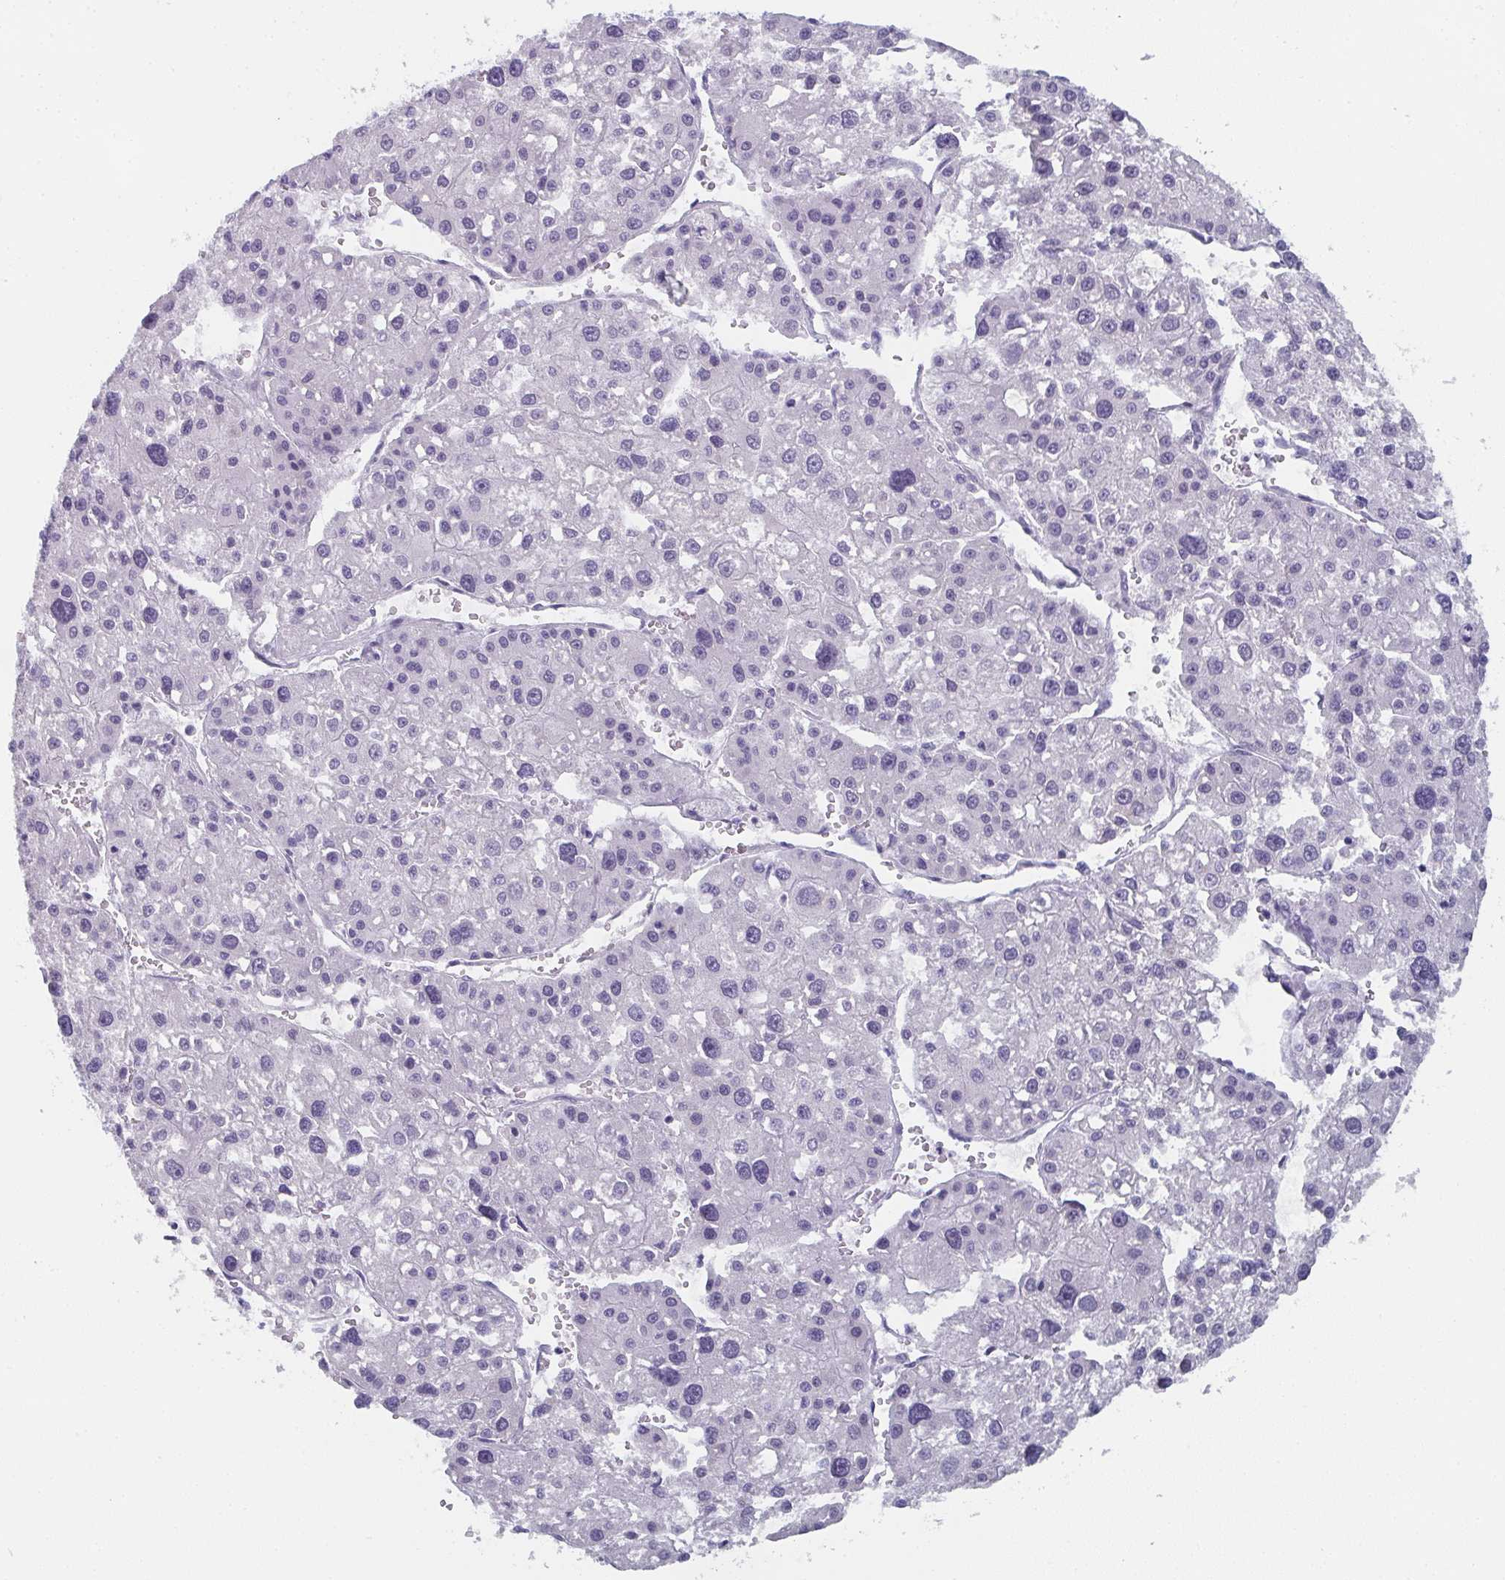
{"staining": {"intensity": "negative", "quantity": "none", "location": "none"}, "tissue": "liver cancer", "cell_type": "Tumor cells", "image_type": "cancer", "snomed": [{"axis": "morphology", "description": "Carcinoma, Hepatocellular, NOS"}, {"axis": "topography", "description": "Liver"}], "caption": "Photomicrograph shows no significant protein staining in tumor cells of liver hepatocellular carcinoma.", "gene": "DYDC2", "patient": {"sex": "male", "age": 73}}